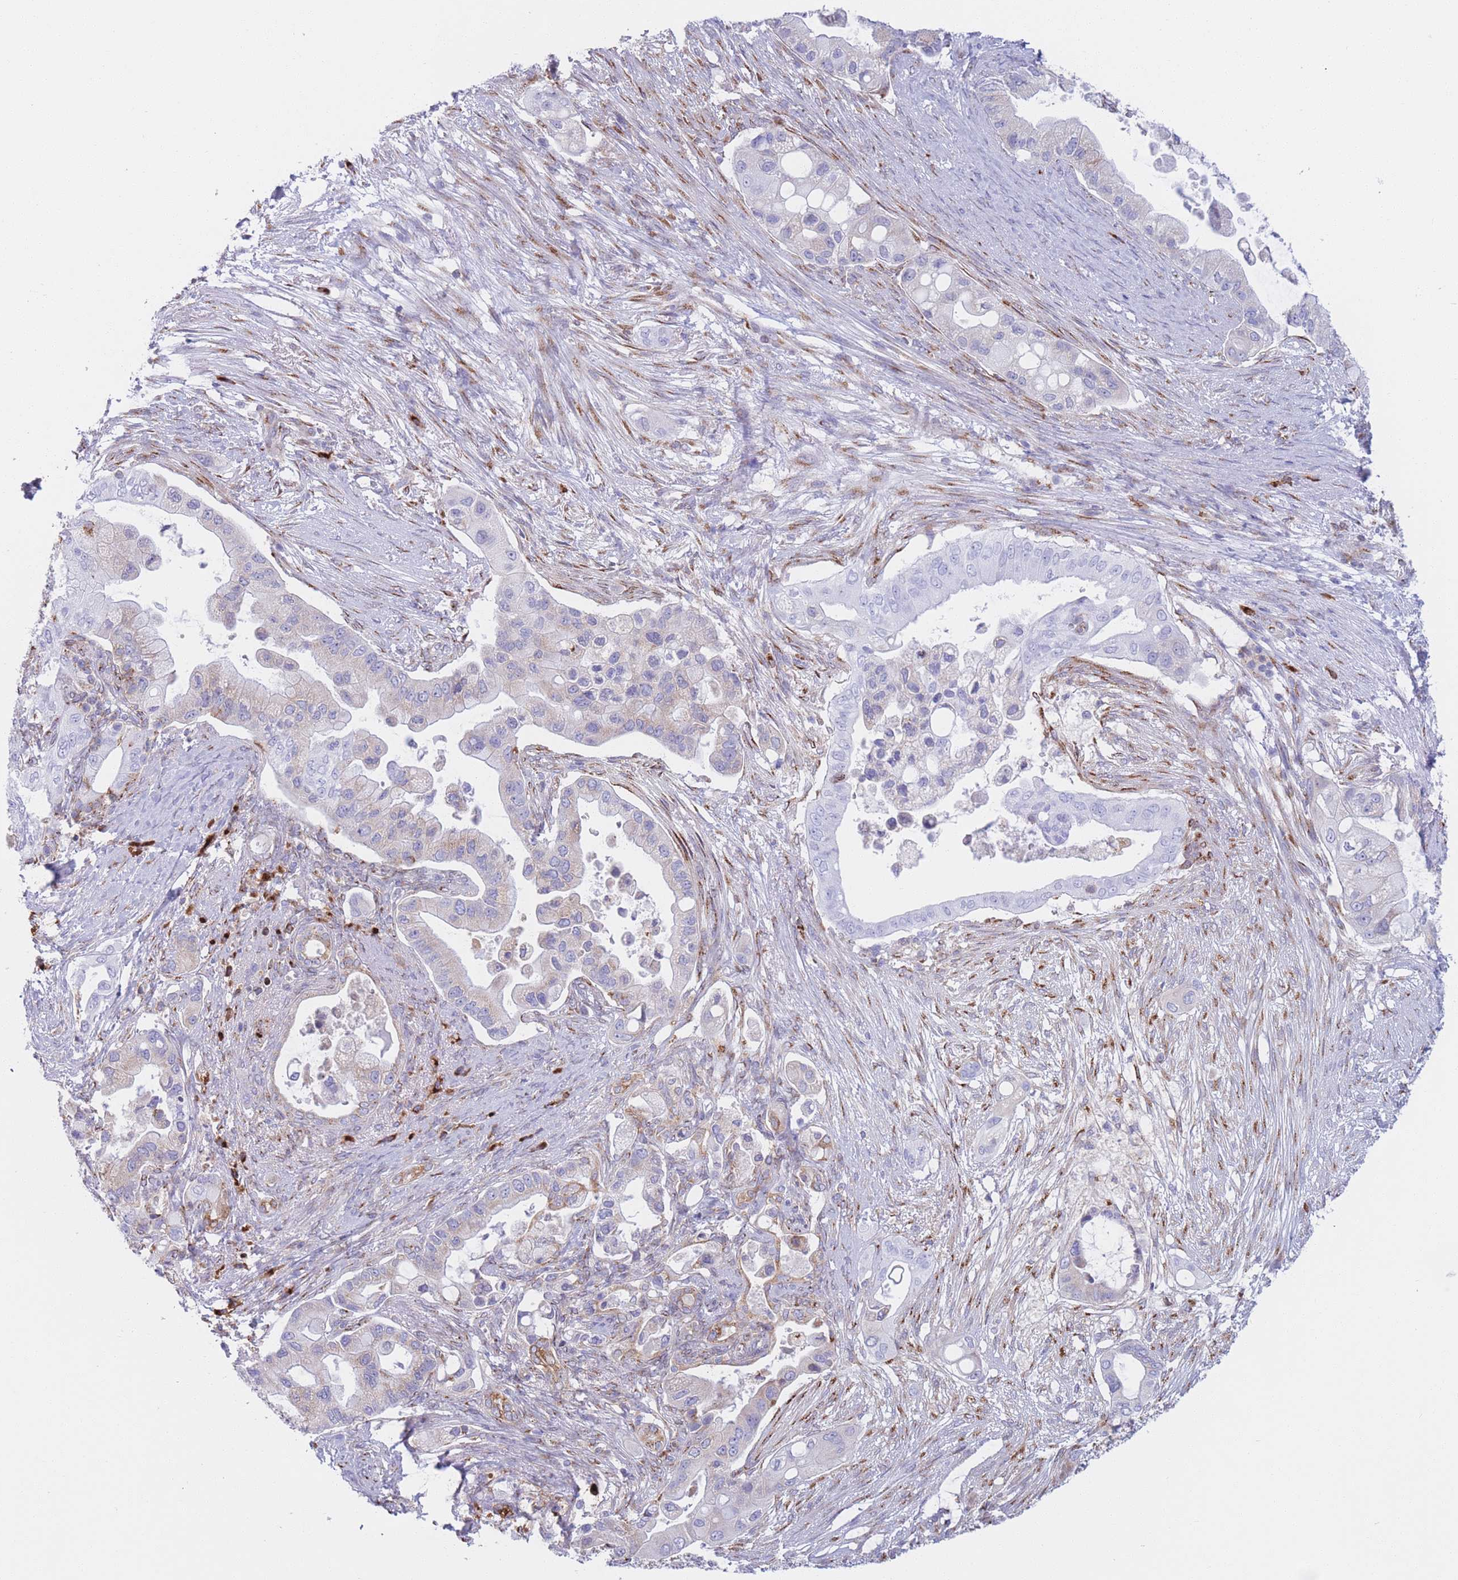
{"staining": {"intensity": "moderate", "quantity": "<25%", "location": "cytoplasmic/membranous"}, "tissue": "pancreatic cancer", "cell_type": "Tumor cells", "image_type": "cancer", "snomed": [{"axis": "morphology", "description": "Adenocarcinoma, NOS"}, {"axis": "topography", "description": "Pancreas"}], "caption": "Human pancreatic cancer stained for a protein (brown) exhibits moderate cytoplasmic/membranous positive positivity in about <25% of tumor cells.", "gene": "MRPL30", "patient": {"sex": "male", "age": 57}}